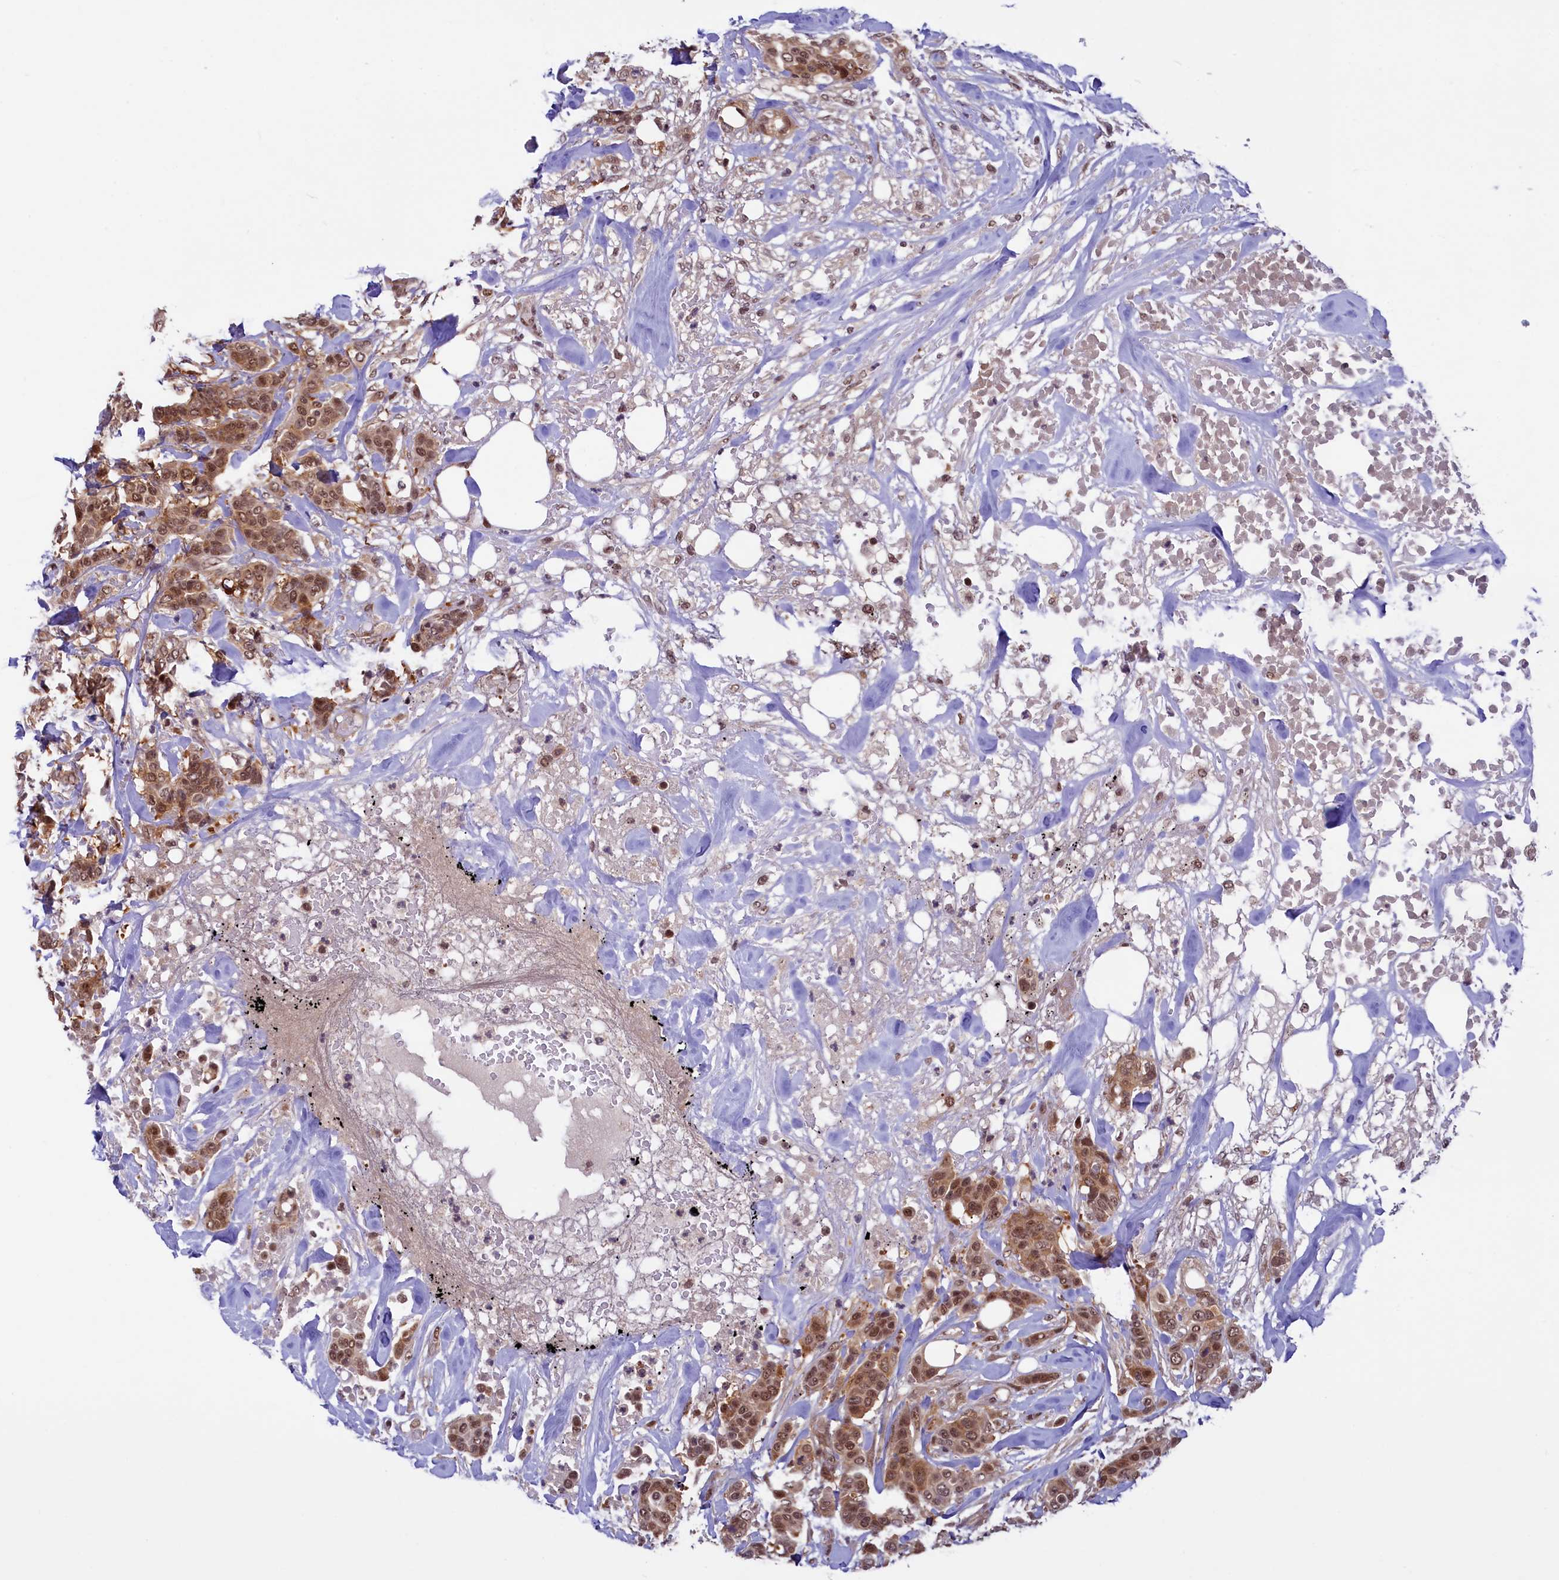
{"staining": {"intensity": "moderate", "quantity": ">75%", "location": "cytoplasmic/membranous,nuclear"}, "tissue": "breast cancer", "cell_type": "Tumor cells", "image_type": "cancer", "snomed": [{"axis": "morphology", "description": "Lobular carcinoma"}, {"axis": "topography", "description": "Breast"}], "caption": "This photomicrograph exhibits immunohistochemistry (IHC) staining of human breast lobular carcinoma, with medium moderate cytoplasmic/membranous and nuclear staining in about >75% of tumor cells.", "gene": "SLC7A6OS", "patient": {"sex": "female", "age": 51}}